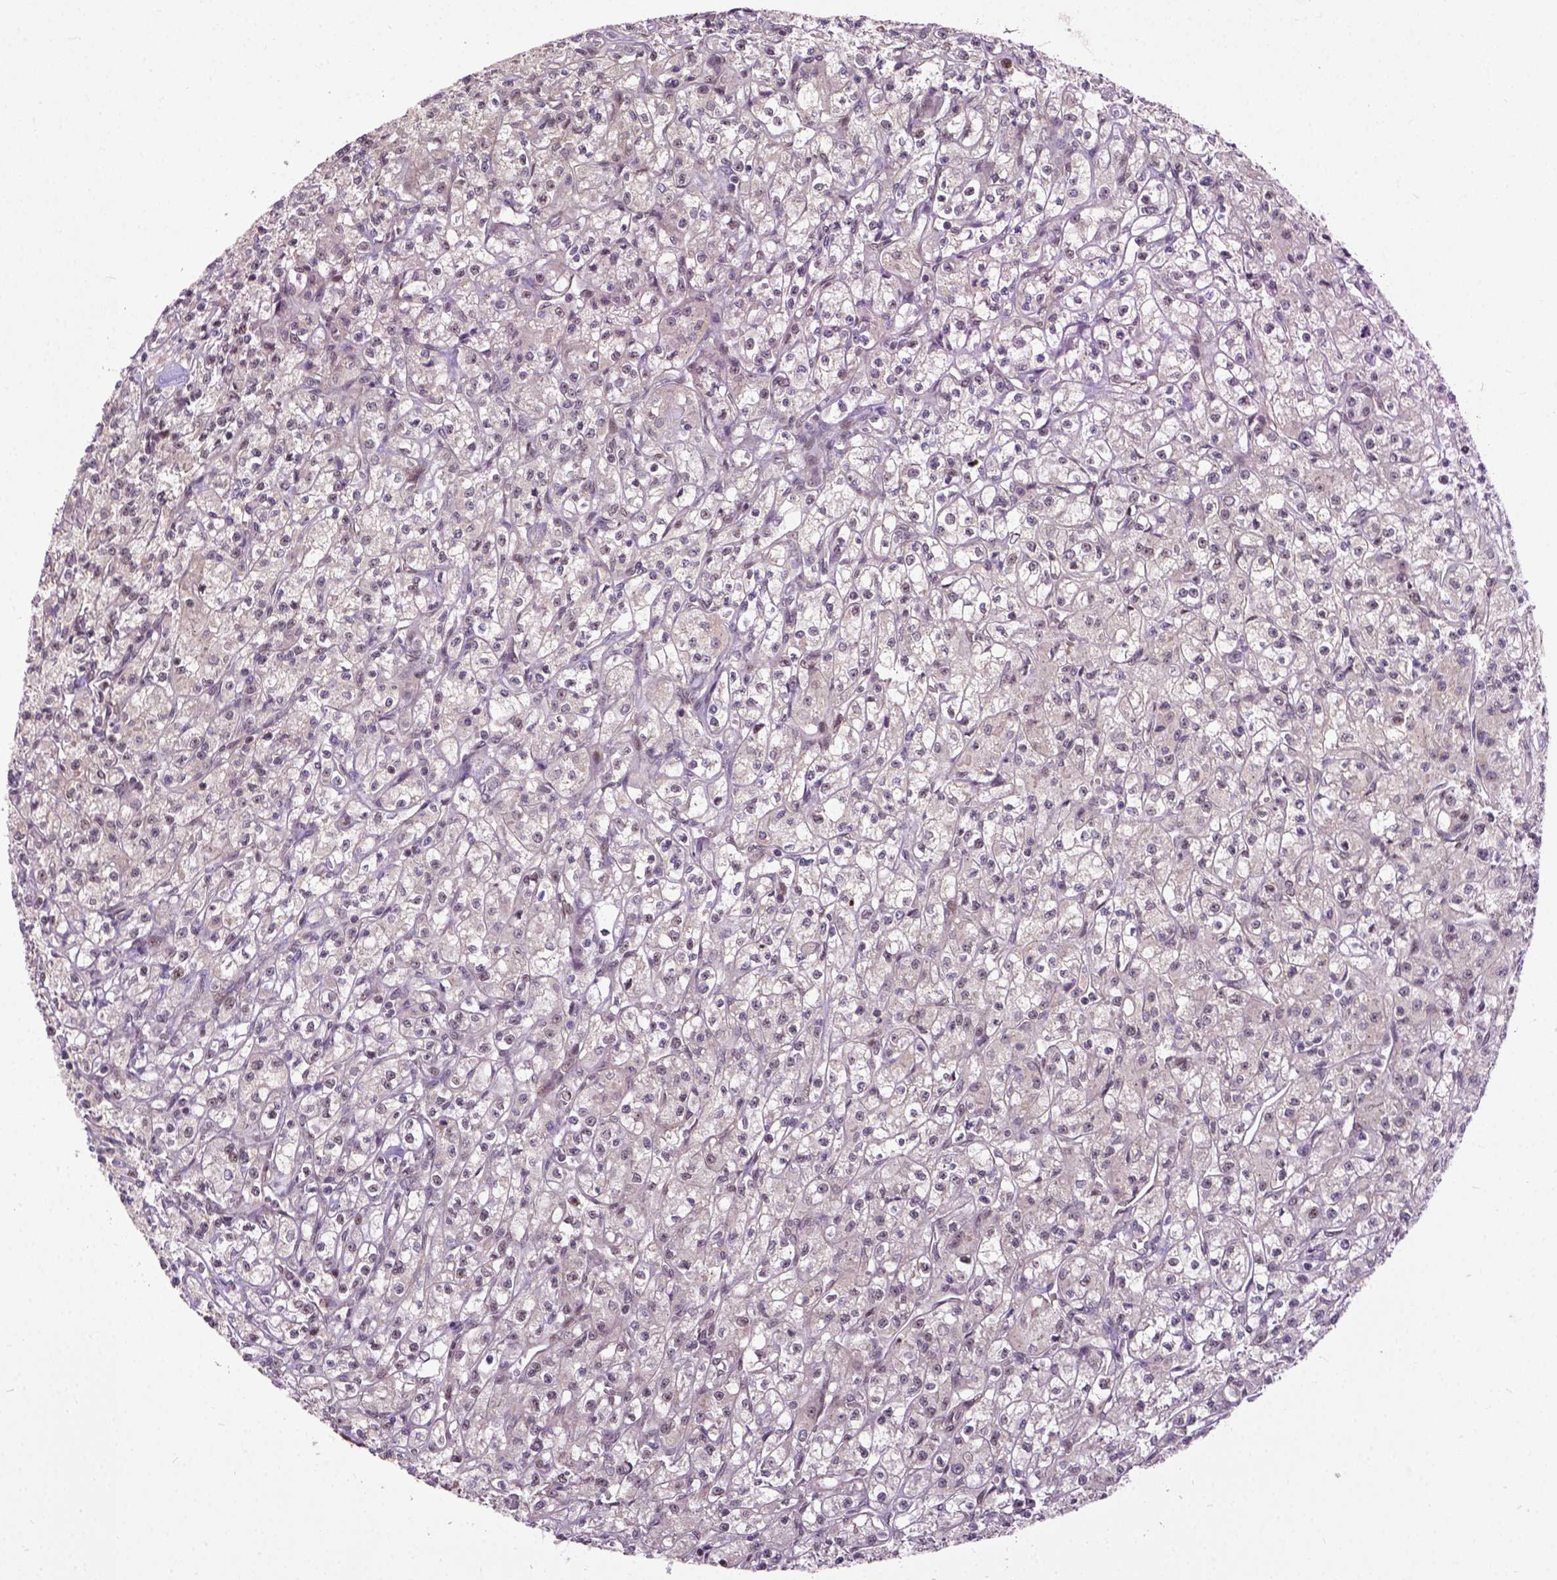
{"staining": {"intensity": "weak", "quantity": "<25%", "location": "nuclear"}, "tissue": "renal cancer", "cell_type": "Tumor cells", "image_type": "cancer", "snomed": [{"axis": "morphology", "description": "Adenocarcinoma, NOS"}, {"axis": "topography", "description": "Kidney"}], "caption": "Tumor cells show no significant protein positivity in renal cancer (adenocarcinoma).", "gene": "ZNF630", "patient": {"sex": "female", "age": 70}}